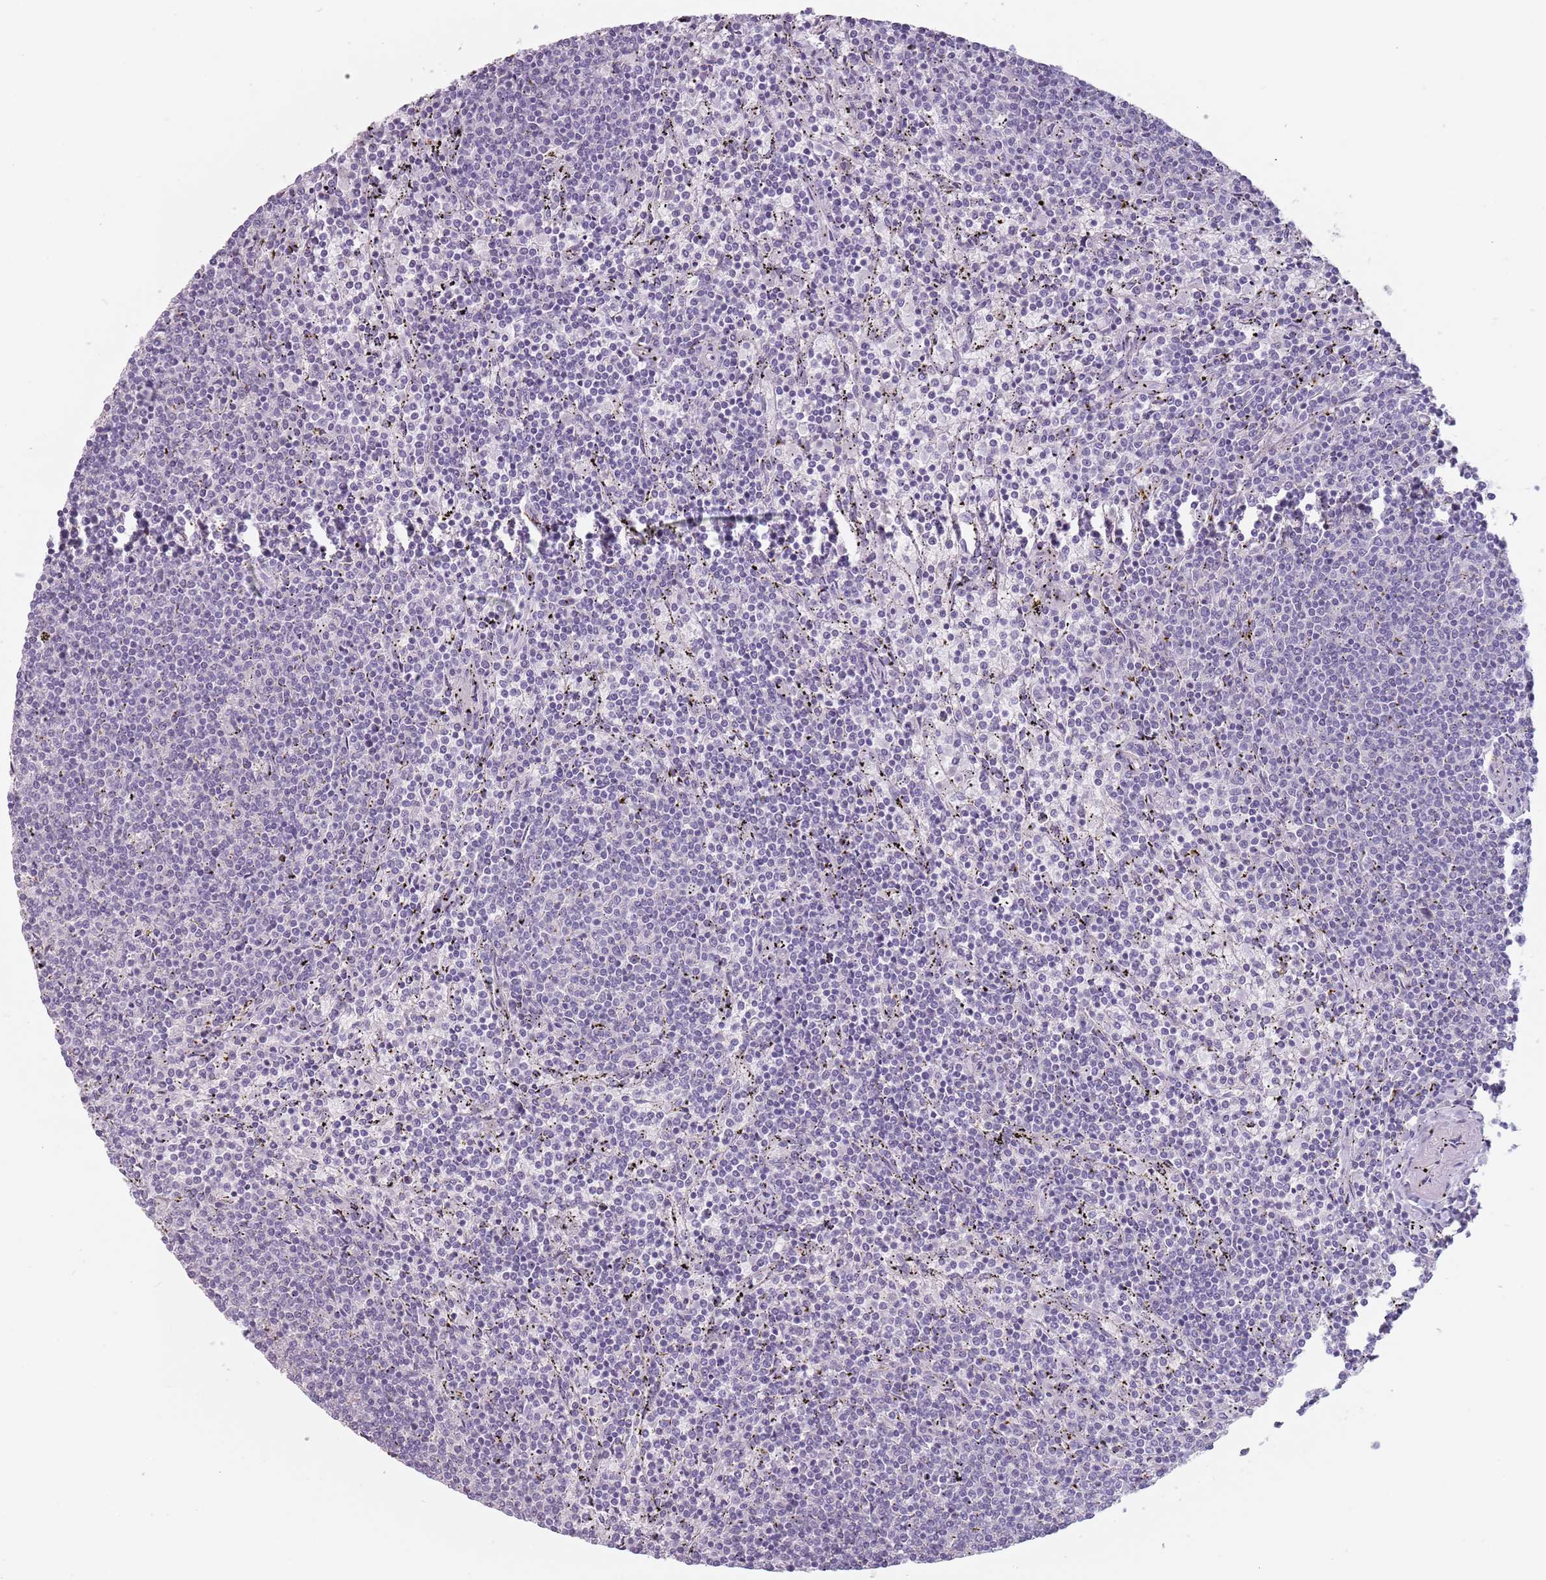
{"staining": {"intensity": "negative", "quantity": "none", "location": "none"}, "tissue": "lymphoma", "cell_type": "Tumor cells", "image_type": "cancer", "snomed": [{"axis": "morphology", "description": "Malignant lymphoma, non-Hodgkin's type, Low grade"}, {"axis": "topography", "description": "Spleen"}], "caption": "The immunohistochemistry (IHC) photomicrograph has no significant expression in tumor cells of low-grade malignant lymphoma, non-Hodgkin's type tissue.", "gene": "CEP19", "patient": {"sex": "female", "age": 50}}